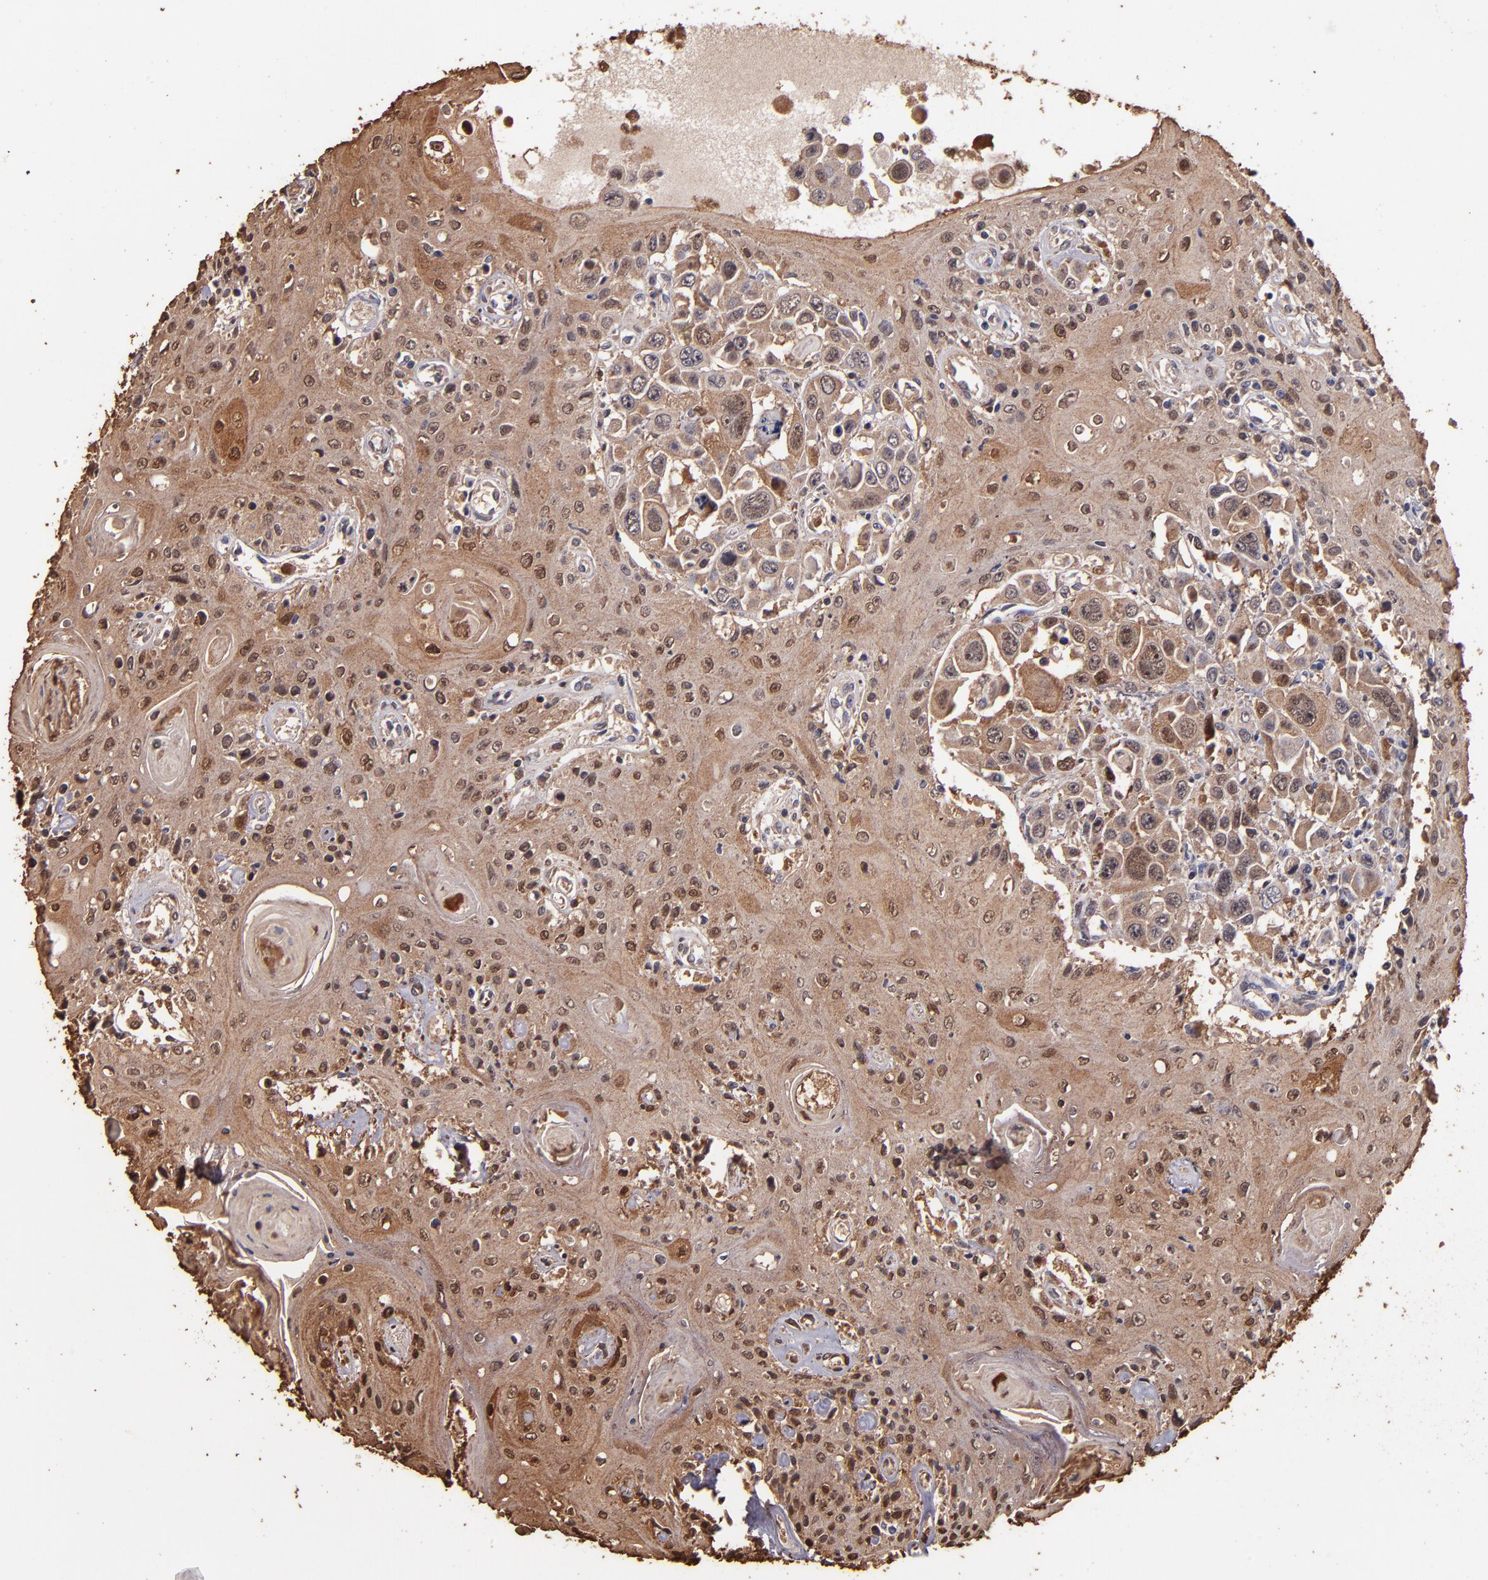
{"staining": {"intensity": "moderate", "quantity": ">75%", "location": "cytoplasmic/membranous"}, "tissue": "head and neck cancer", "cell_type": "Tumor cells", "image_type": "cancer", "snomed": [{"axis": "morphology", "description": "Squamous cell carcinoma, NOS"}, {"axis": "topography", "description": "Oral tissue"}, {"axis": "topography", "description": "Head-Neck"}], "caption": "Protein analysis of head and neck squamous cell carcinoma tissue reveals moderate cytoplasmic/membranous positivity in about >75% of tumor cells. (IHC, brightfield microscopy, high magnification).", "gene": "S100A6", "patient": {"sex": "female", "age": 76}}